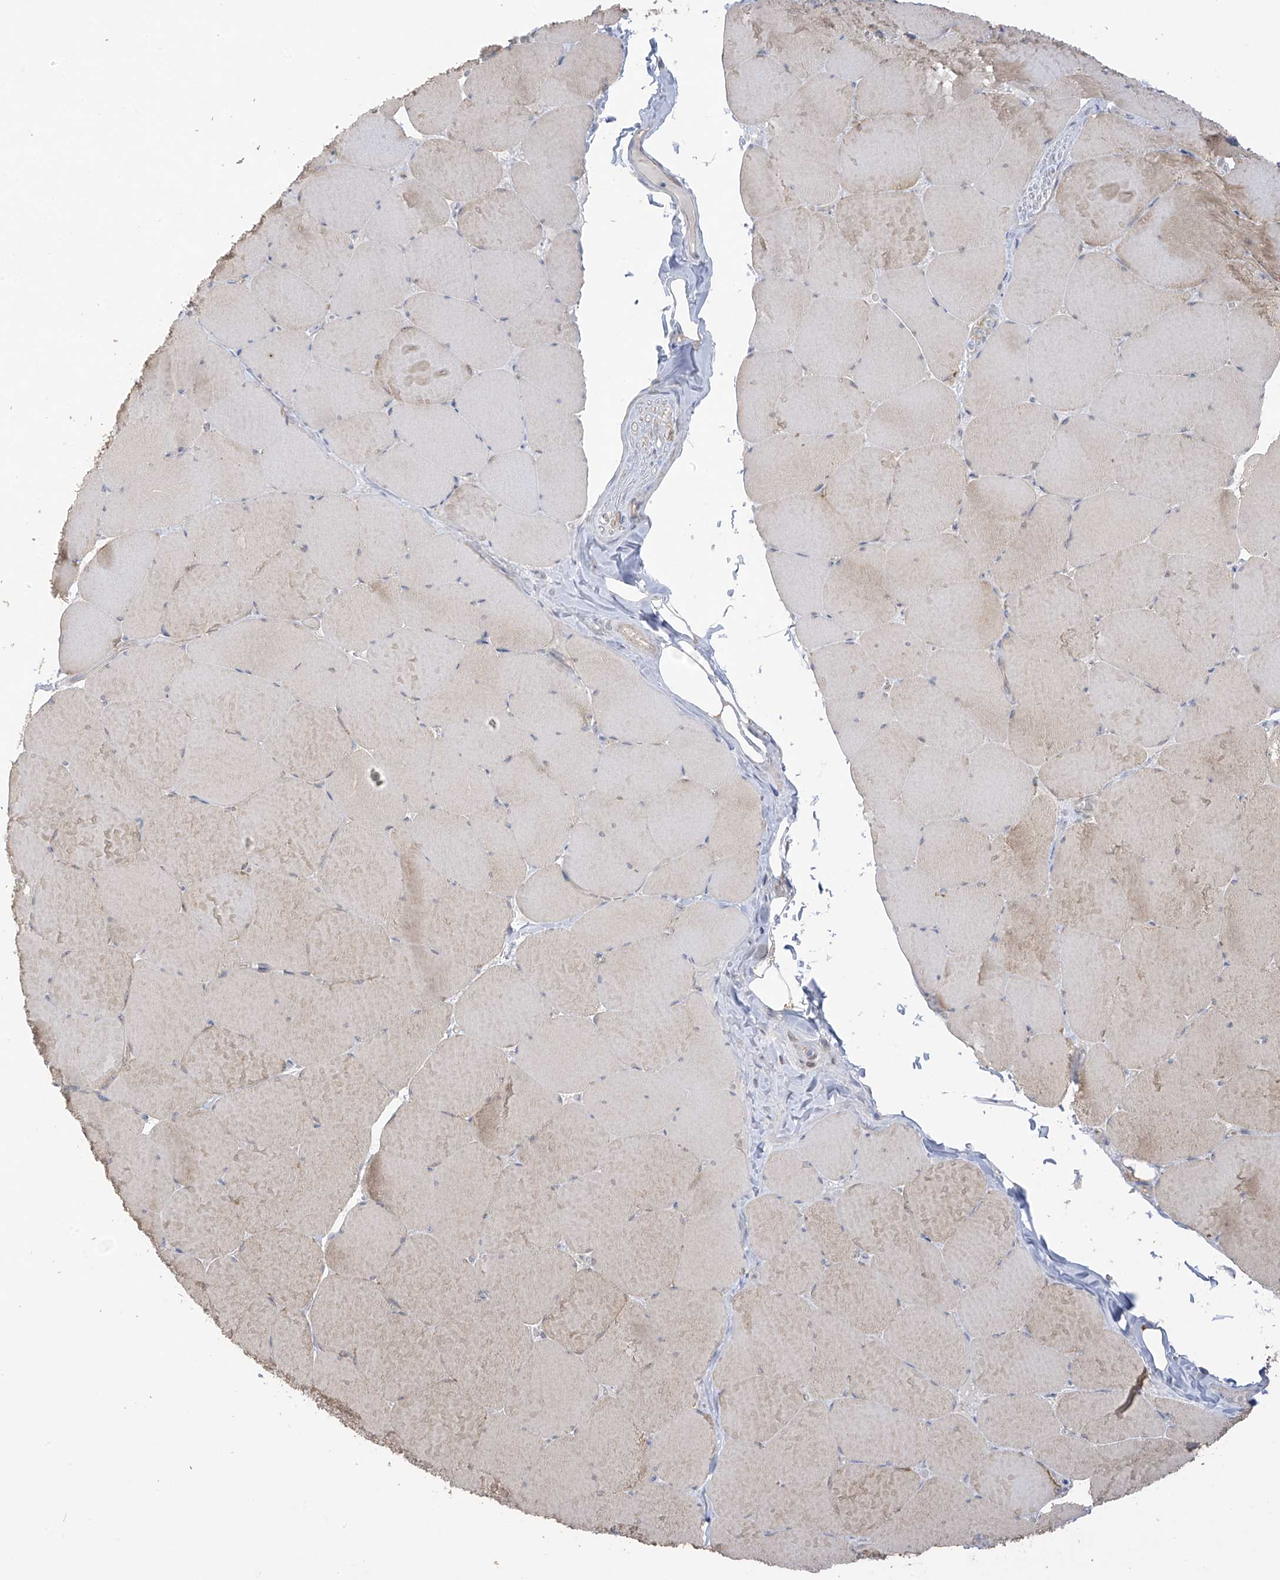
{"staining": {"intensity": "moderate", "quantity": "25%-75%", "location": "cytoplasmic/membranous"}, "tissue": "skeletal muscle", "cell_type": "Myocytes", "image_type": "normal", "snomed": [{"axis": "morphology", "description": "Normal tissue, NOS"}, {"axis": "topography", "description": "Skeletal muscle"}, {"axis": "topography", "description": "Head-Neck"}], "caption": "IHC staining of unremarkable skeletal muscle, which shows medium levels of moderate cytoplasmic/membranous expression in about 25%-75% of myocytes indicating moderate cytoplasmic/membranous protein expression. The staining was performed using DAB (3,3'-diaminobenzidine) (brown) for protein detection and nuclei were counterstained in hematoxylin (blue).", "gene": "EIPR1", "patient": {"sex": "male", "age": 66}}